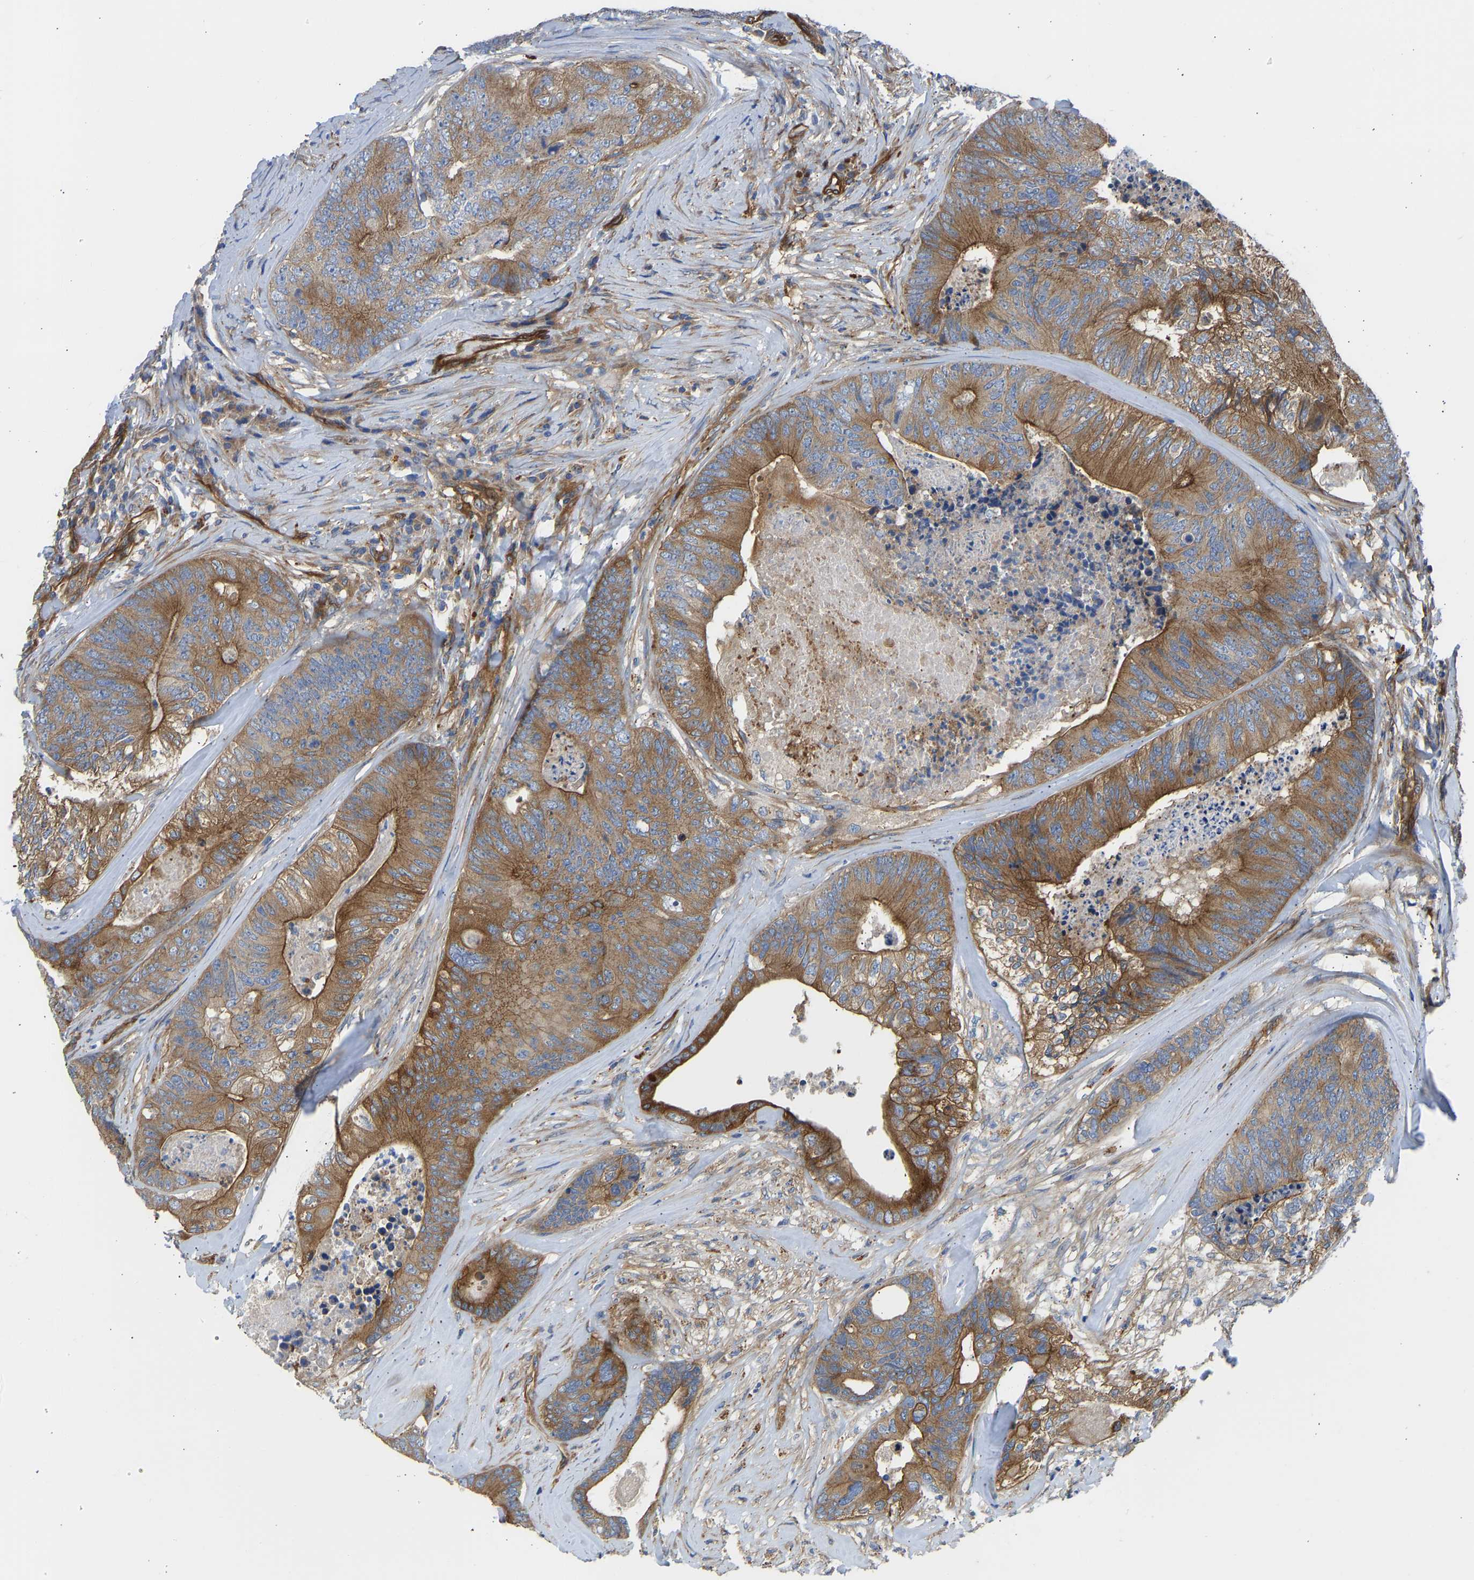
{"staining": {"intensity": "moderate", "quantity": ">75%", "location": "cytoplasmic/membranous"}, "tissue": "colorectal cancer", "cell_type": "Tumor cells", "image_type": "cancer", "snomed": [{"axis": "morphology", "description": "Adenocarcinoma, NOS"}, {"axis": "topography", "description": "Colon"}], "caption": "Moderate cytoplasmic/membranous positivity is identified in about >75% of tumor cells in adenocarcinoma (colorectal). The protein of interest is stained brown, and the nuclei are stained in blue (DAB (3,3'-diaminobenzidine) IHC with brightfield microscopy, high magnification).", "gene": "MYO1C", "patient": {"sex": "female", "age": 67}}